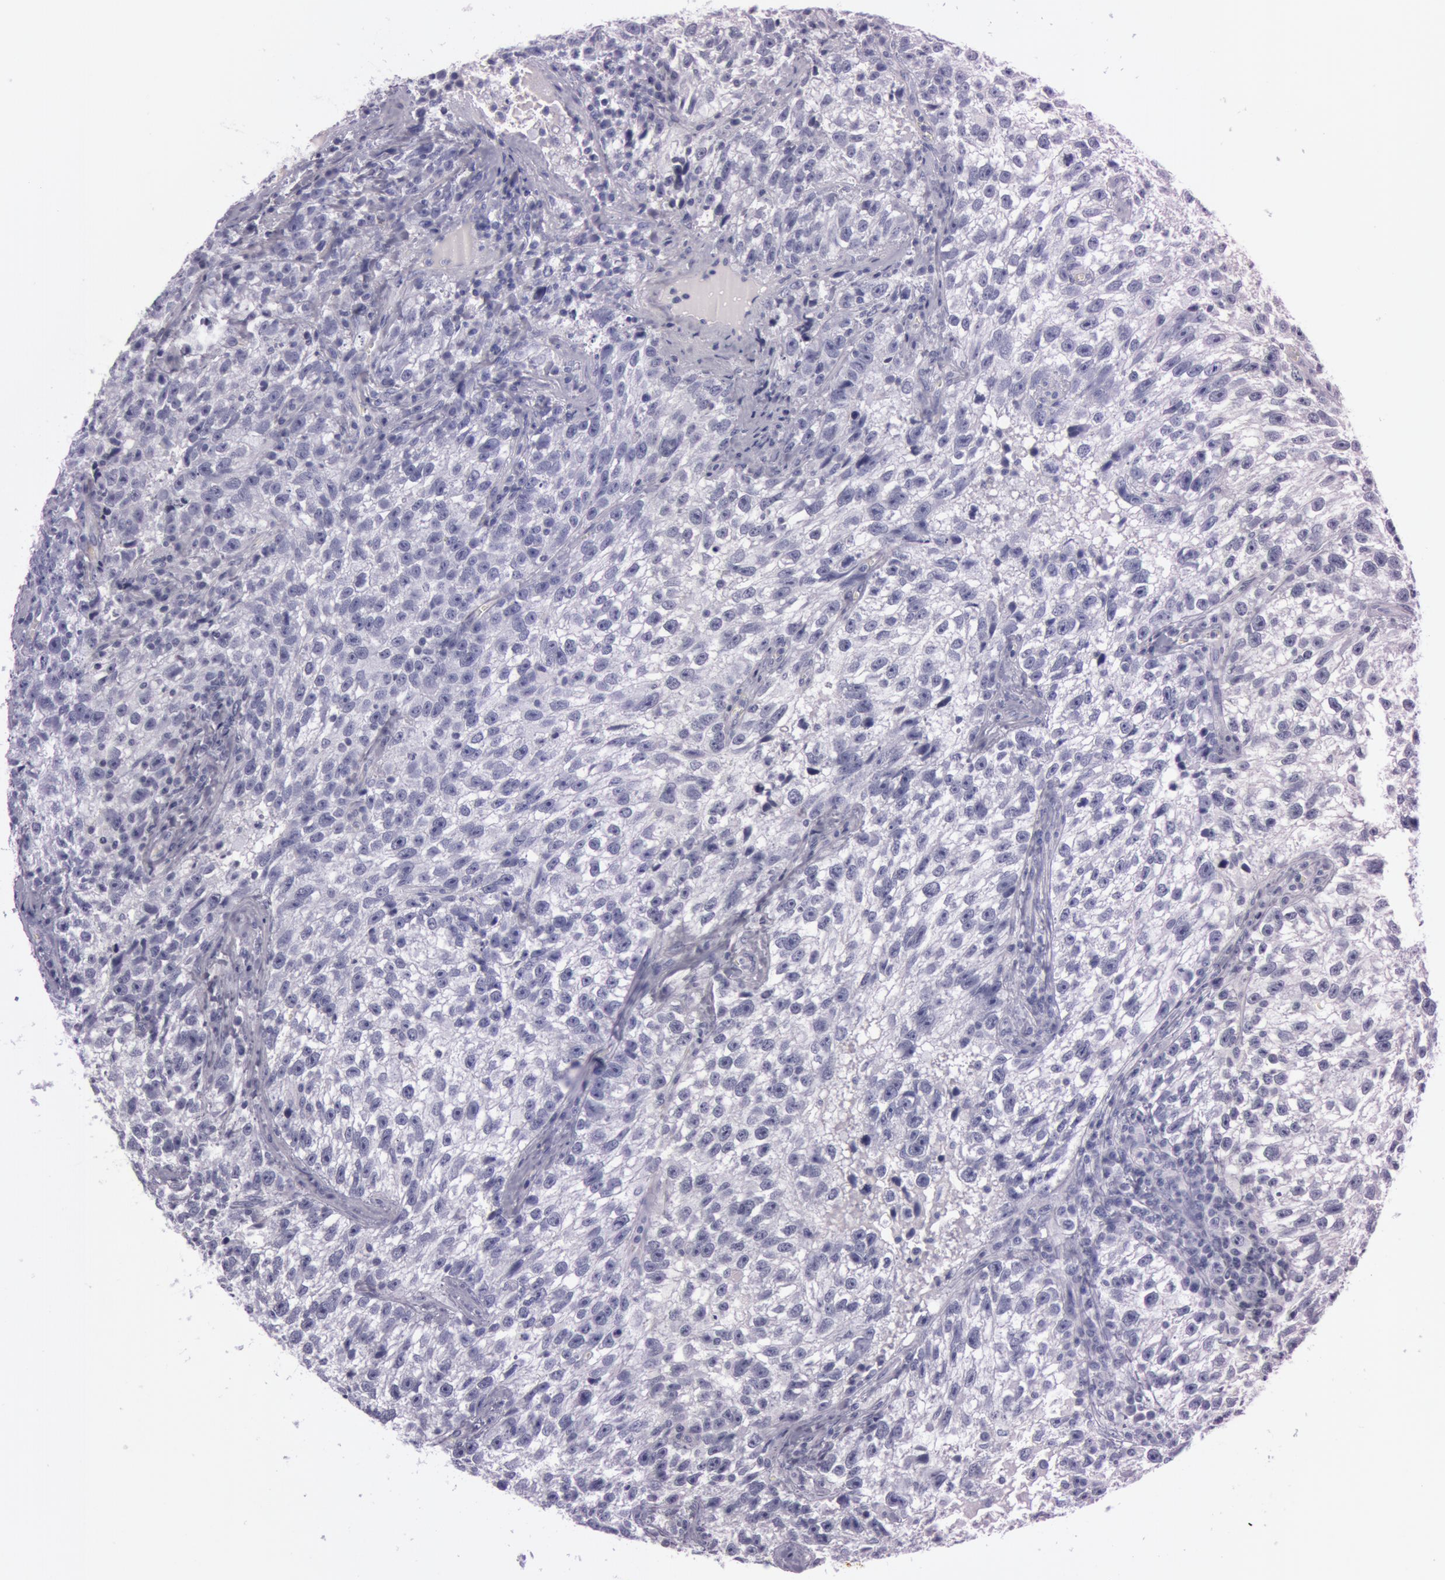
{"staining": {"intensity": "negative", "quantity": "none", "location": "none"}, "tissue": "testis cancer", "cell_type": "Tumor cells", "image_type": "cancer", "snomed": [{"axis": "morphology", "description": "Seminoma, NOS"}, {"axis": "topography", "description": "Testis"}], "caption": "Immunohistochemistry of testis cancer demonstrates no staining in tumor cells.", "gene": "S100A7", "patient": {"sex": "male", "age": 38}}